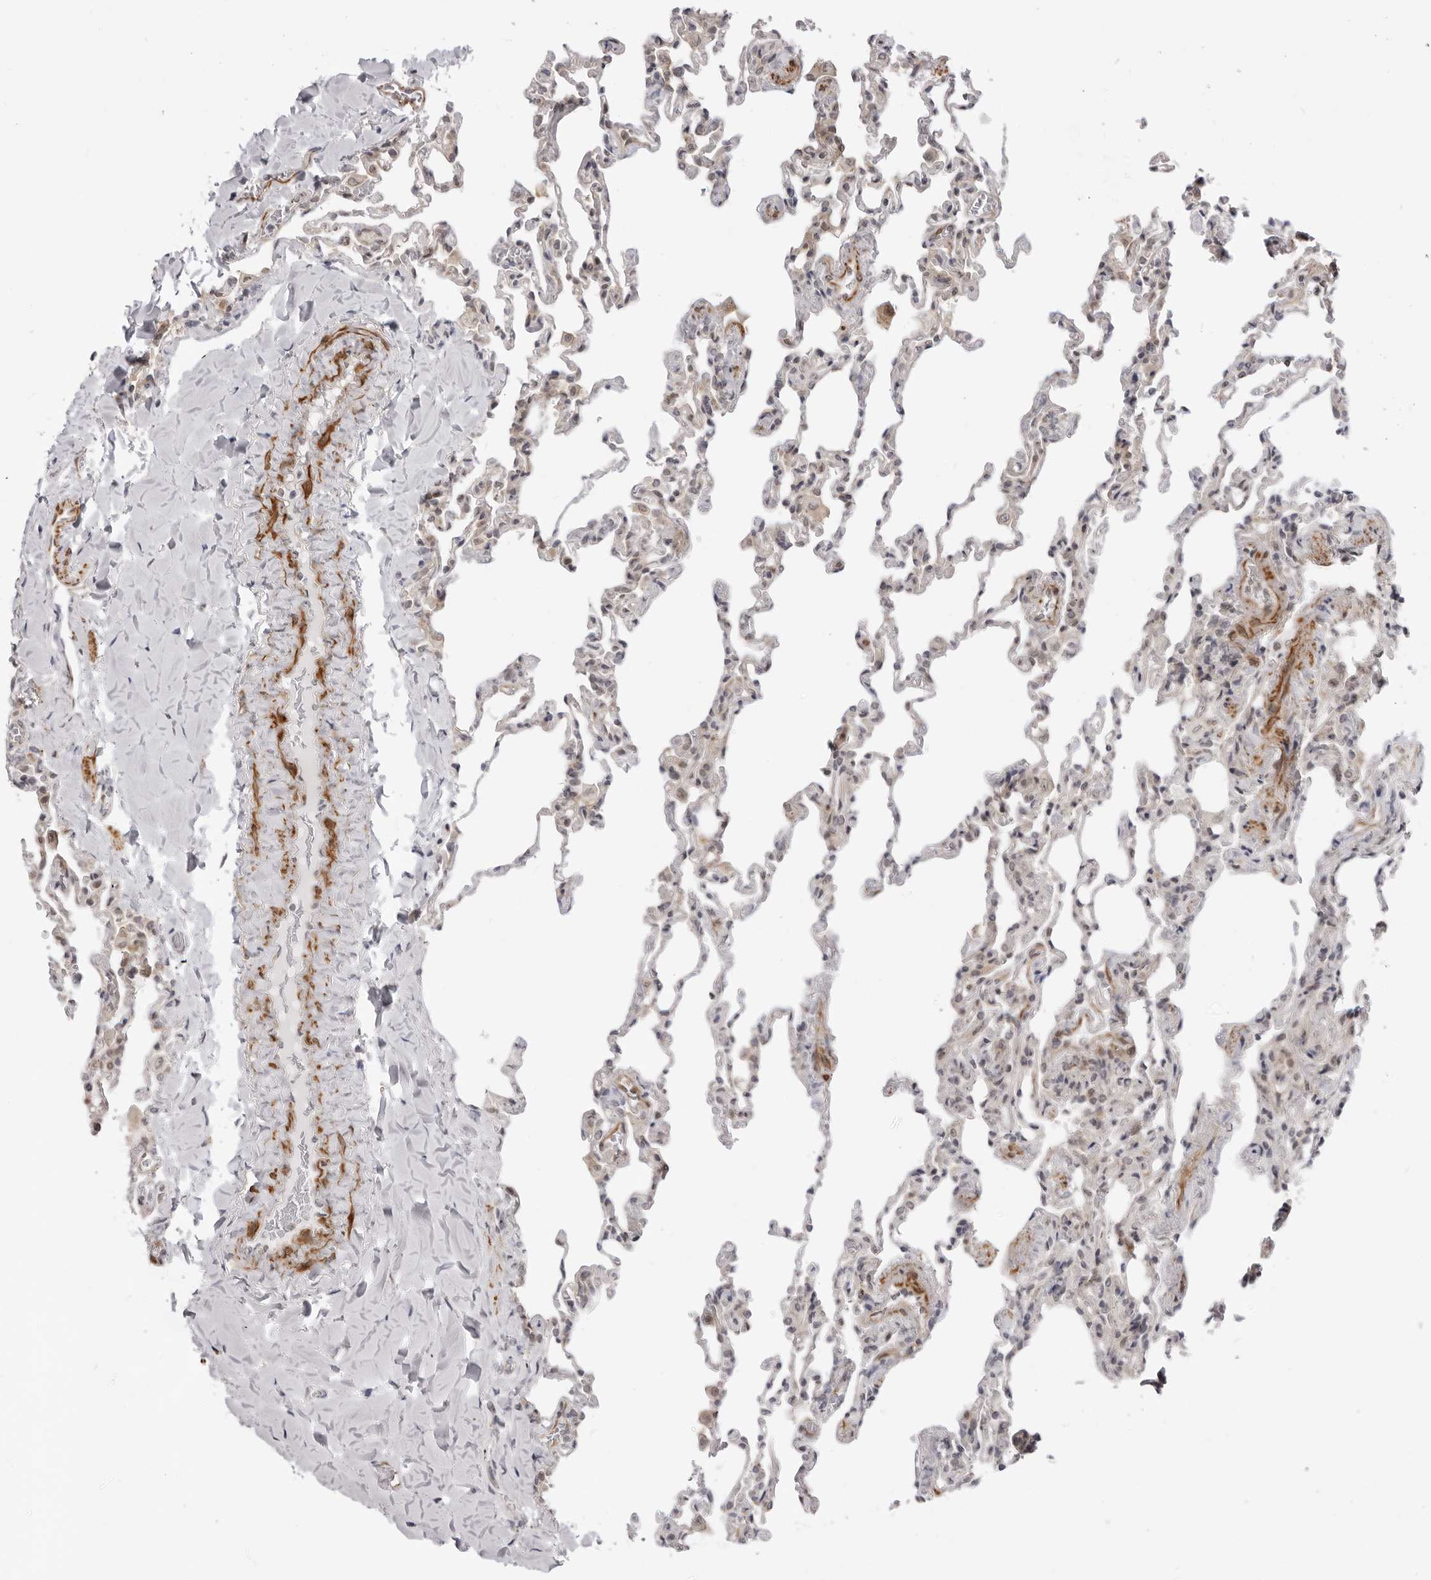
{"staining": {"intensity": "weak", "quantity": "25%-75%", "location": "cytoplasmic/membranous,nuclear"}, "tissue": "lung", "cell_type": "Alveolar cells", "image_type": "normal", "snomed": [{"axis": "morphology", "description": "Normal tissue, NOS"}, {"axis": "topography", "description": "Lung"}], "caption": "Lung stained with a brown dye reveals weak cytoplasmic/membranous,nuclear positive expression in about 25%-75% of alveolar cells.", "gene": "SRGAP2", "patient": {"sex": "male", "age": 20}}